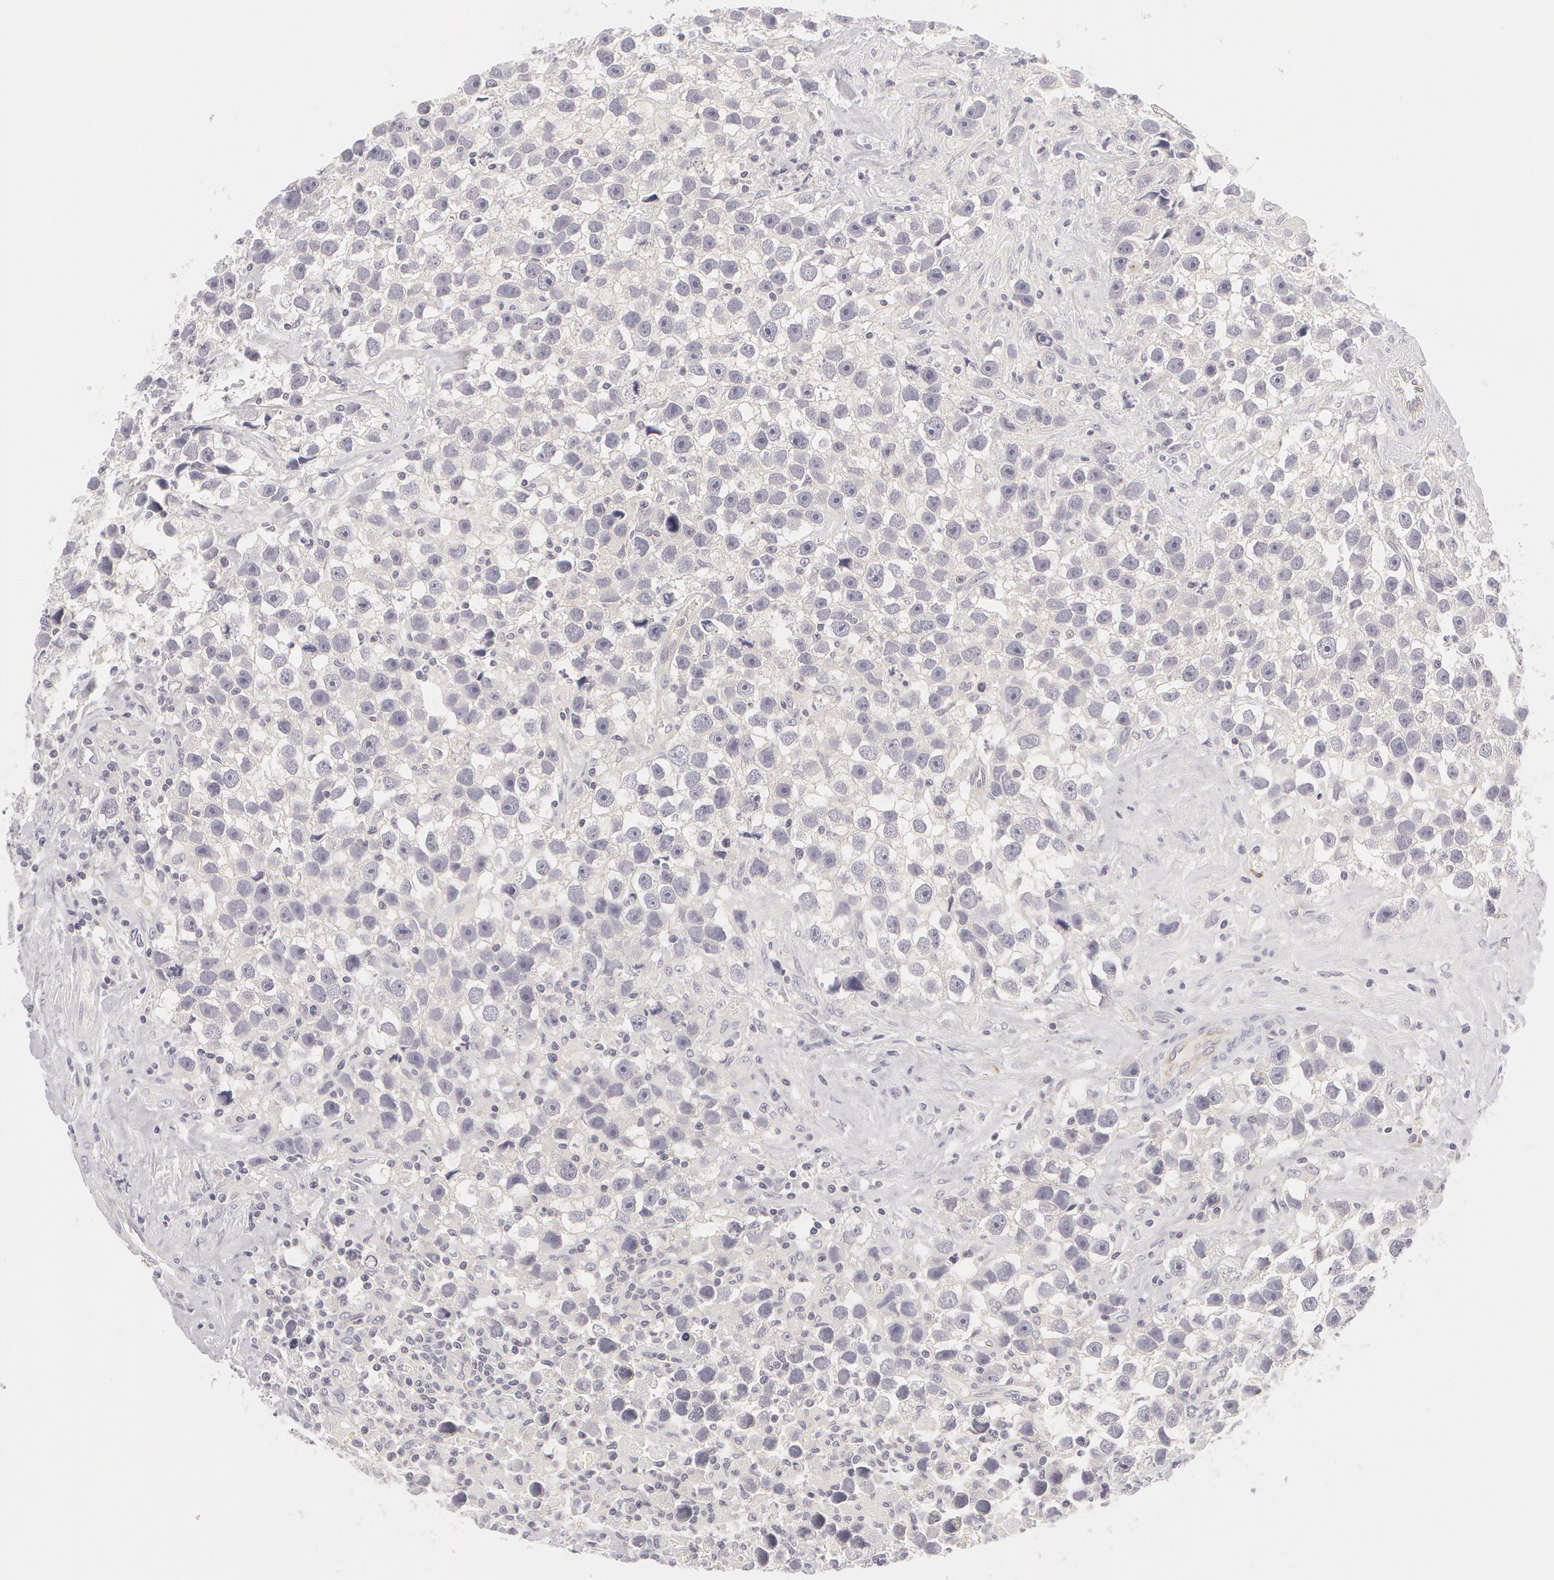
{"staining": {"intensity": "negative", "quantity": "none", "location": "none"}, "tissue": "testis cancer", "cell_type": "Tumor cells", "image_type": "cancer", "snomed": [{"axis": "morphology", "description": "Seminoma, NOS"}, {"axis": "topography", "description": "Testis"}], "caption": "A high-resolution photomicrograph shows IHC staining of seminoma (testis), which displays no significant positivity in tumor cells.", "gene": "ABCB1", "patient": {"sex": "male", "age": 43}}